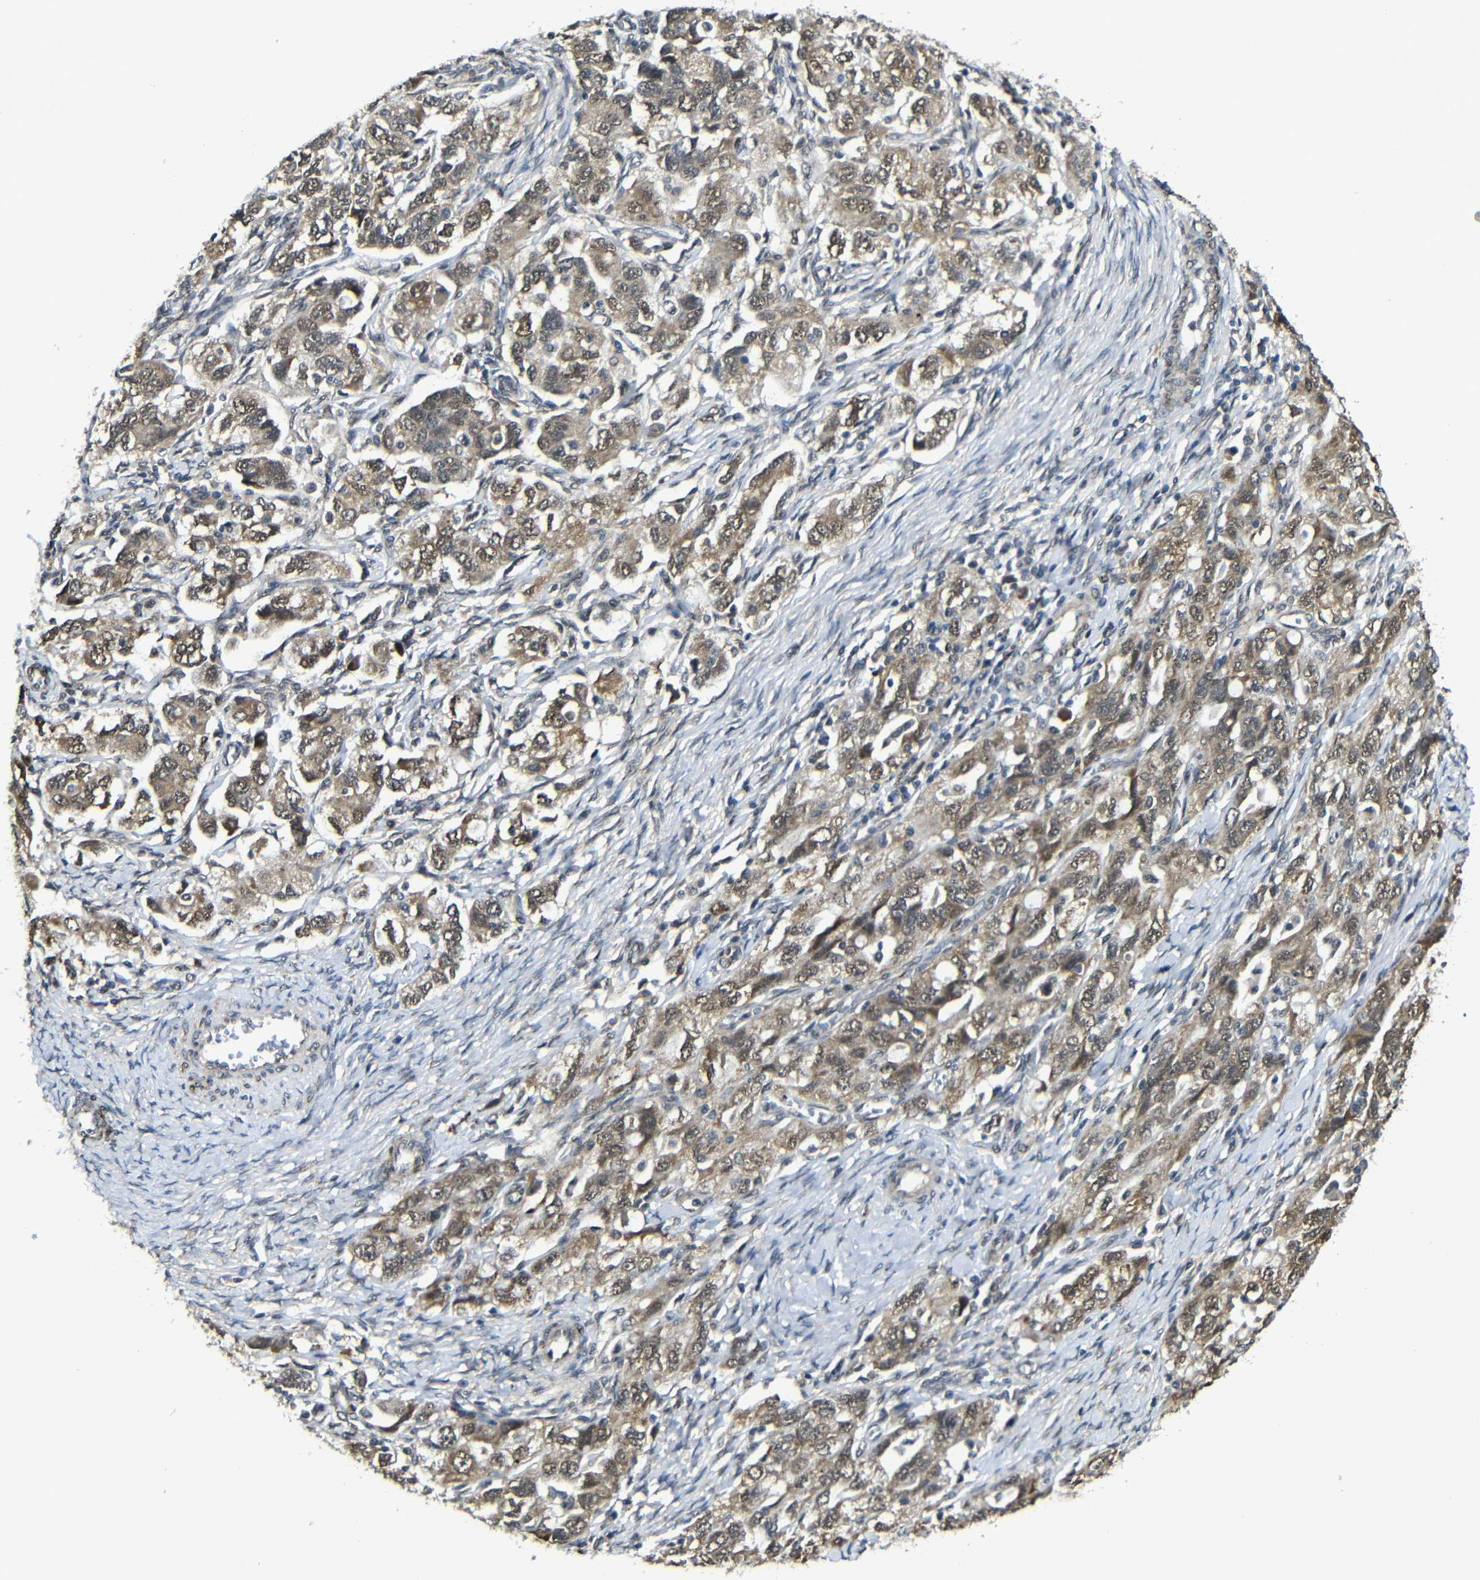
{"staining": {"intensity": "moderate", "quantity": ">75%", "location": "cytoplasmic/membranous"}, "tissue": "ovarian cancer", "cell_type": "Tumor cells", "image_type": "cancer", "snomed": [{"axis": "morphology", "description": "Carcinoma, NOS"}, {"axis": "morphology", "description": "Cystadenocarcinoma, serous, NOS"}, {"axis": "topography", "description": "Ovary"}], "caption": "DAB immunohistochemical staining of human ovarian cancer reveals moderate cytoplasmic/membranous protein staining in approximately >75% of tumor cells.", "gene": "FAM172A", "patient": {"sex": "female", "age": 69}}